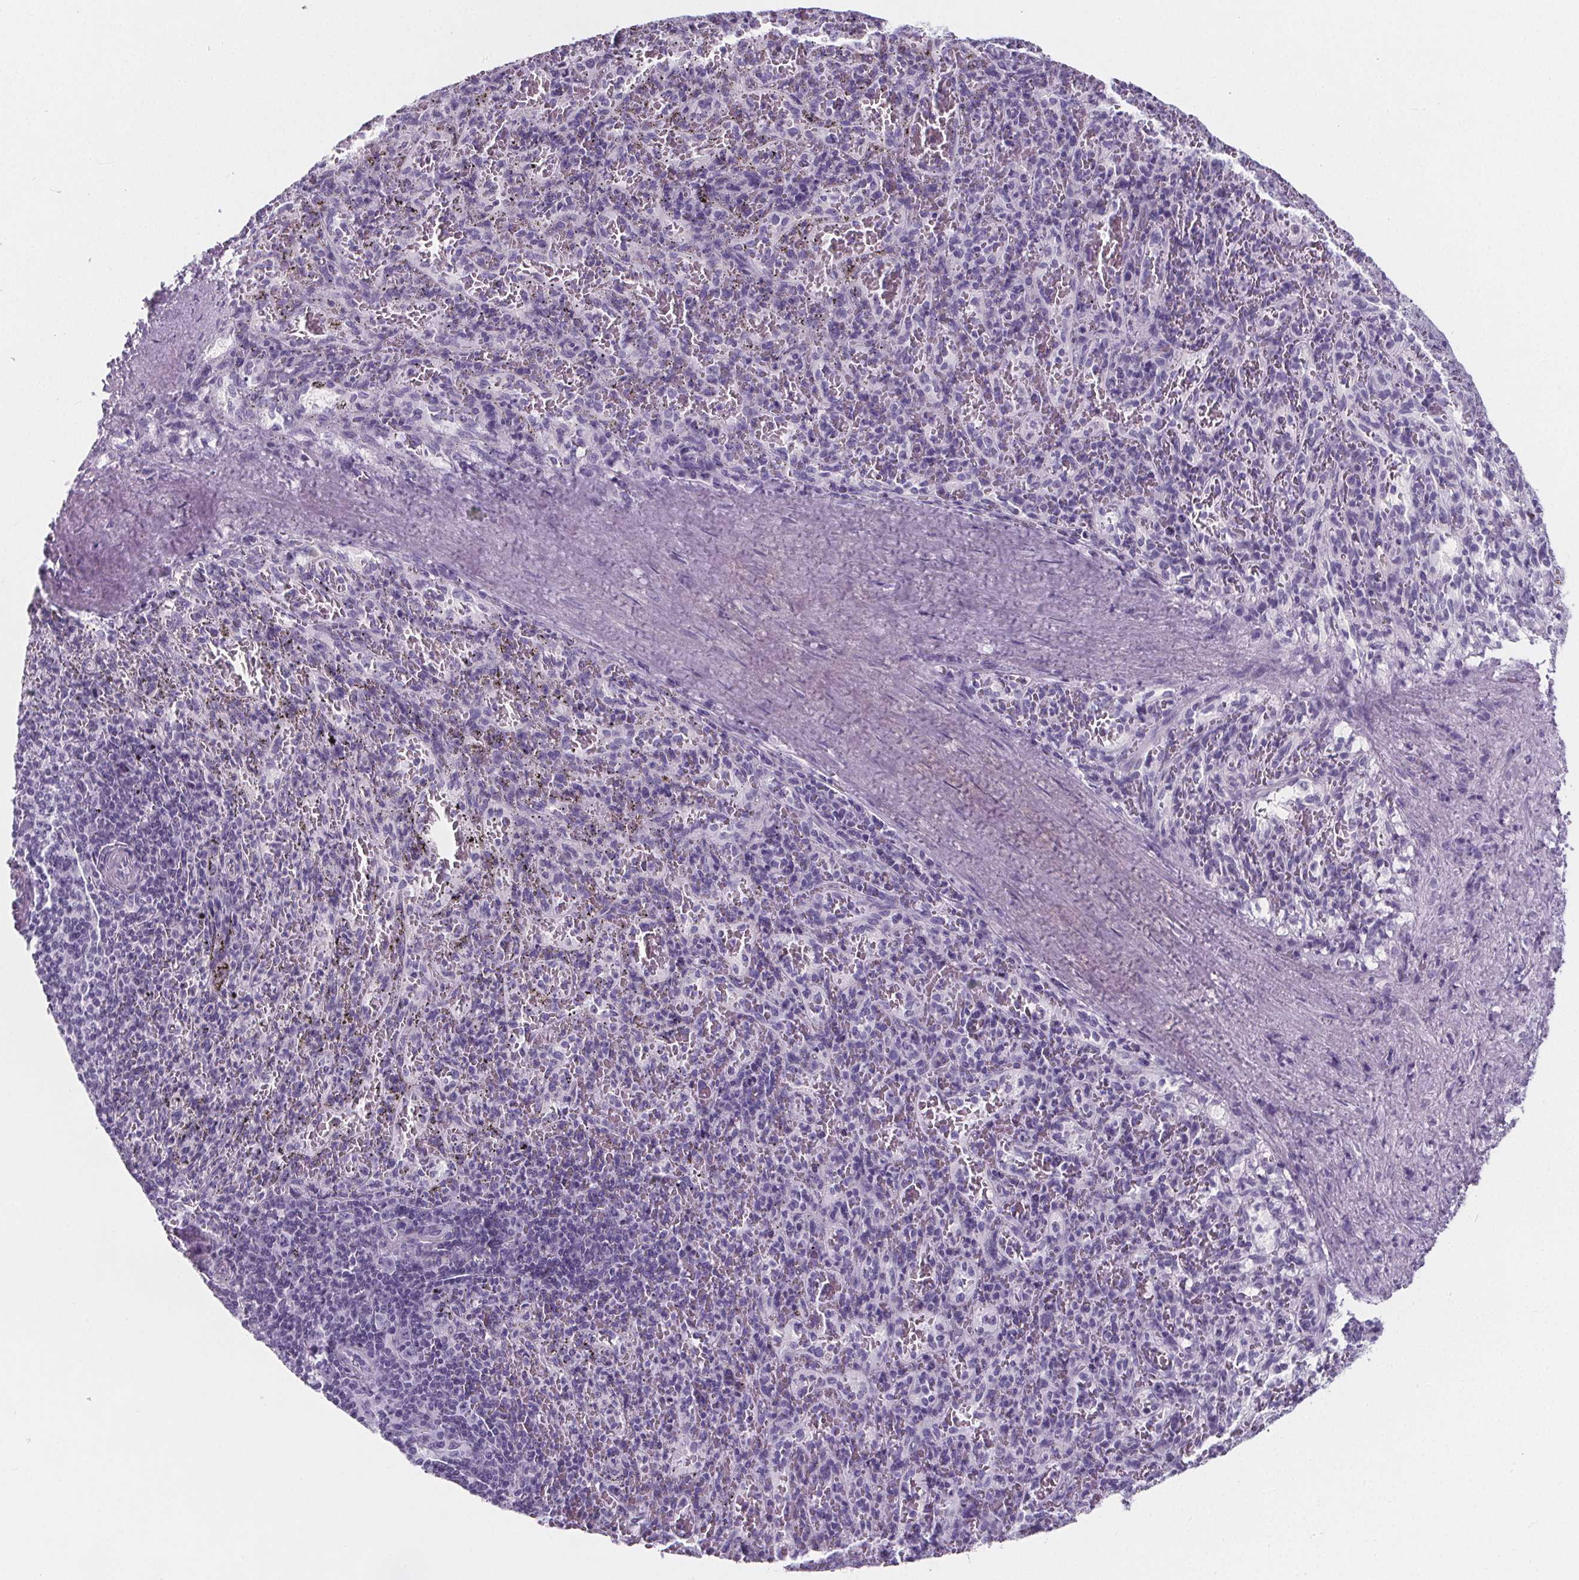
{"staining": {"intensity": "negative", "quantity": "none", "location": "none"}, "tissue": "spleen", "cell_type": "Cells in red pulp", "image_type": "normal", "snomed": [{"axis": "morphology", "description": "Normal tissue, NOS"}, {"axis": "topography", "description": "Spleen"}], "caption": "DAB (3,3'-diaminobenzidine) immunohistochemical staining of benign spleen reveals no significant expression in cells in red pulp. (Brightfield microscopy of DAB immunohistochemistry at high magnification).", "gene": "ADRB1", "patient": {"sex": "male", "age": 57}}